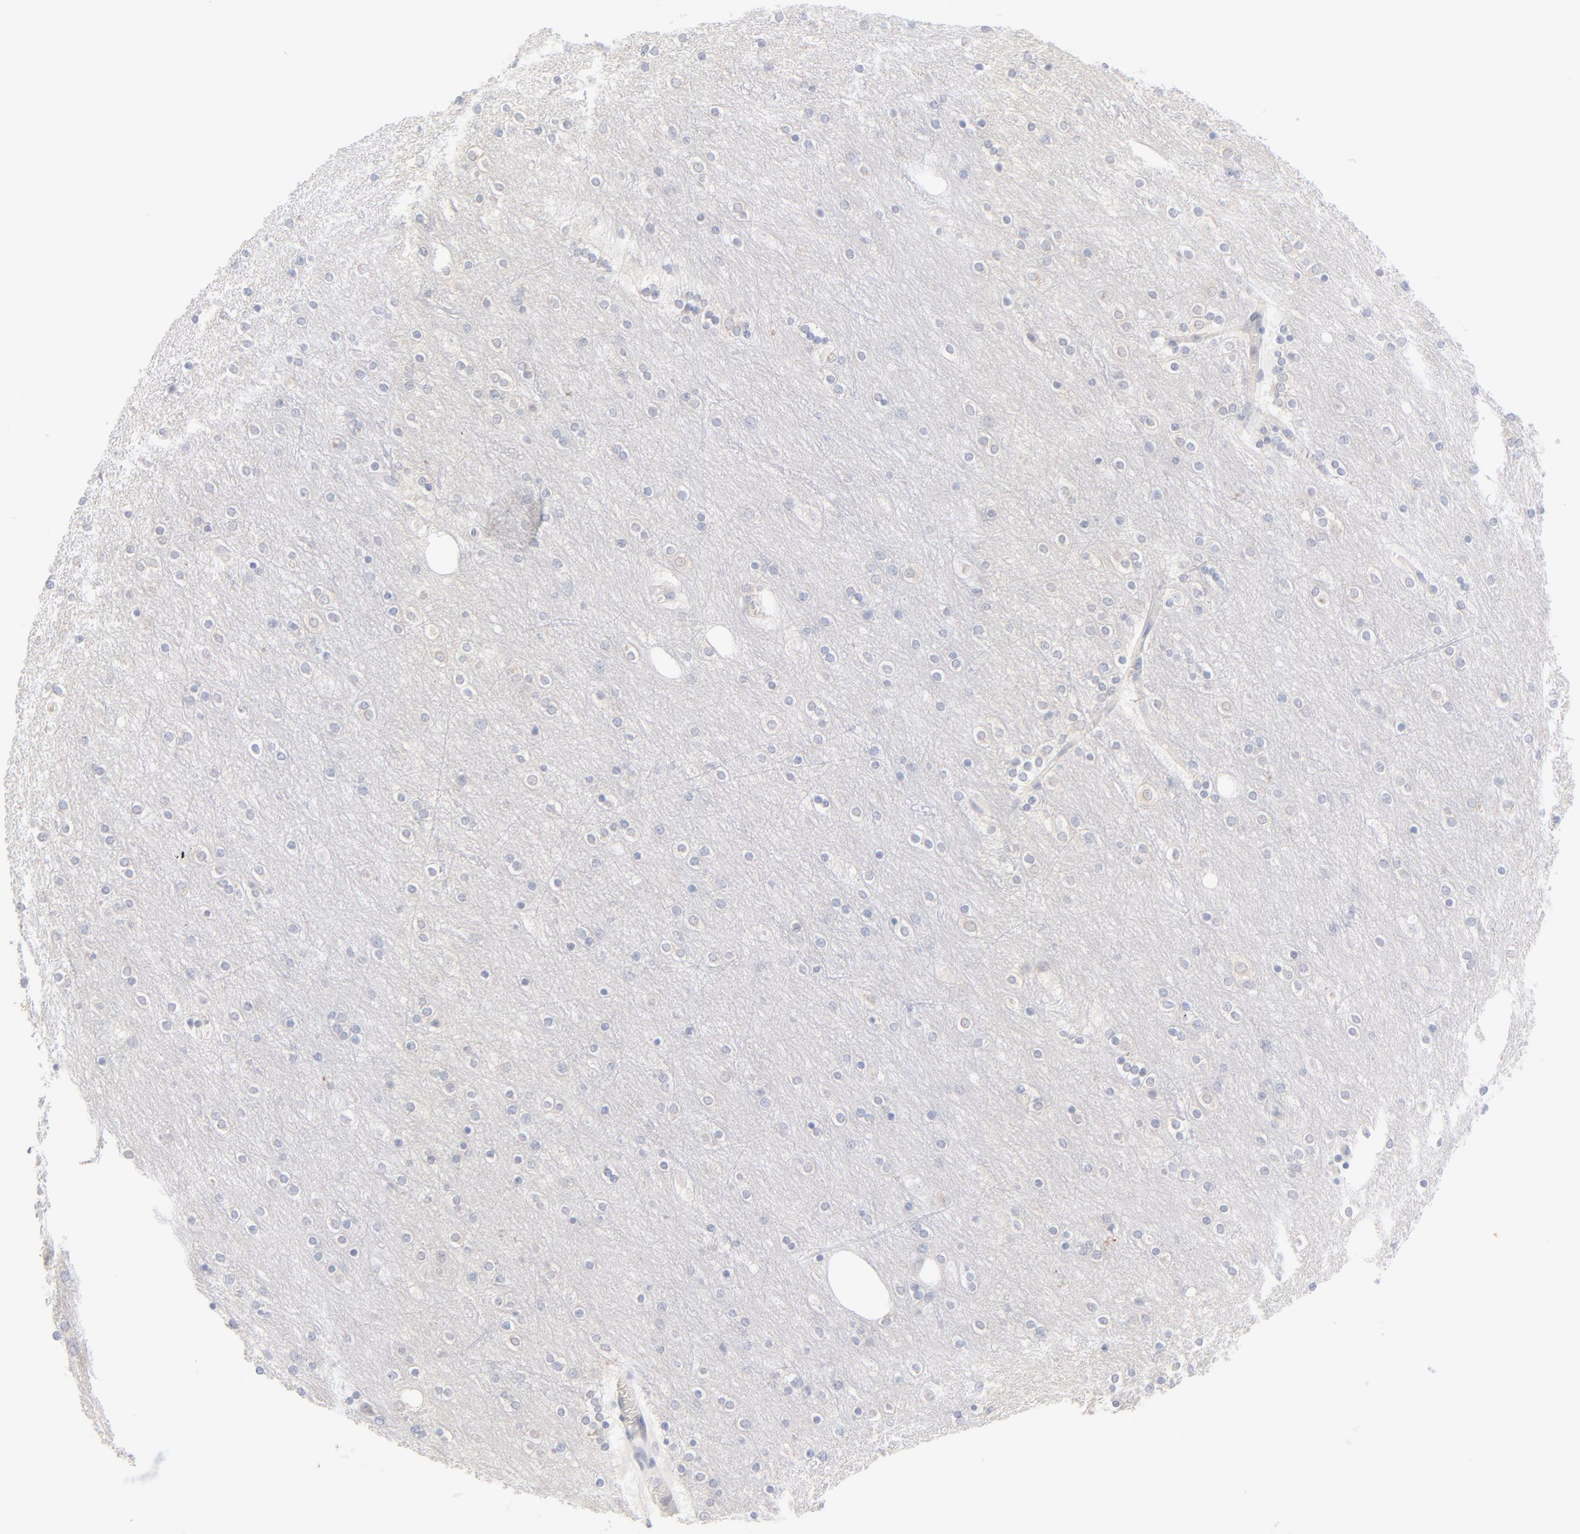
{"staining": {"intensity": "negative", "quantity": "none", "location": "none"}, "tissue": "cerebral cortex", "cell_type": "Endothelial cells", "image_type": "normal", "snomed": [{"axis": "morphology", "description": "Normal tissue, NOS"}, {"axis": "topography", "description": "Cerebral cortex"}], "caption": "IHC histopathology image of normal human cerebral cortex stained for a protein (brown), which exhibits no staining in endothelial cells. (Immunohistochemistry, brightfield microscopy, high magnification).", "gene": "ONECUT1", "patient": {"sex": "female", "age": 54}}